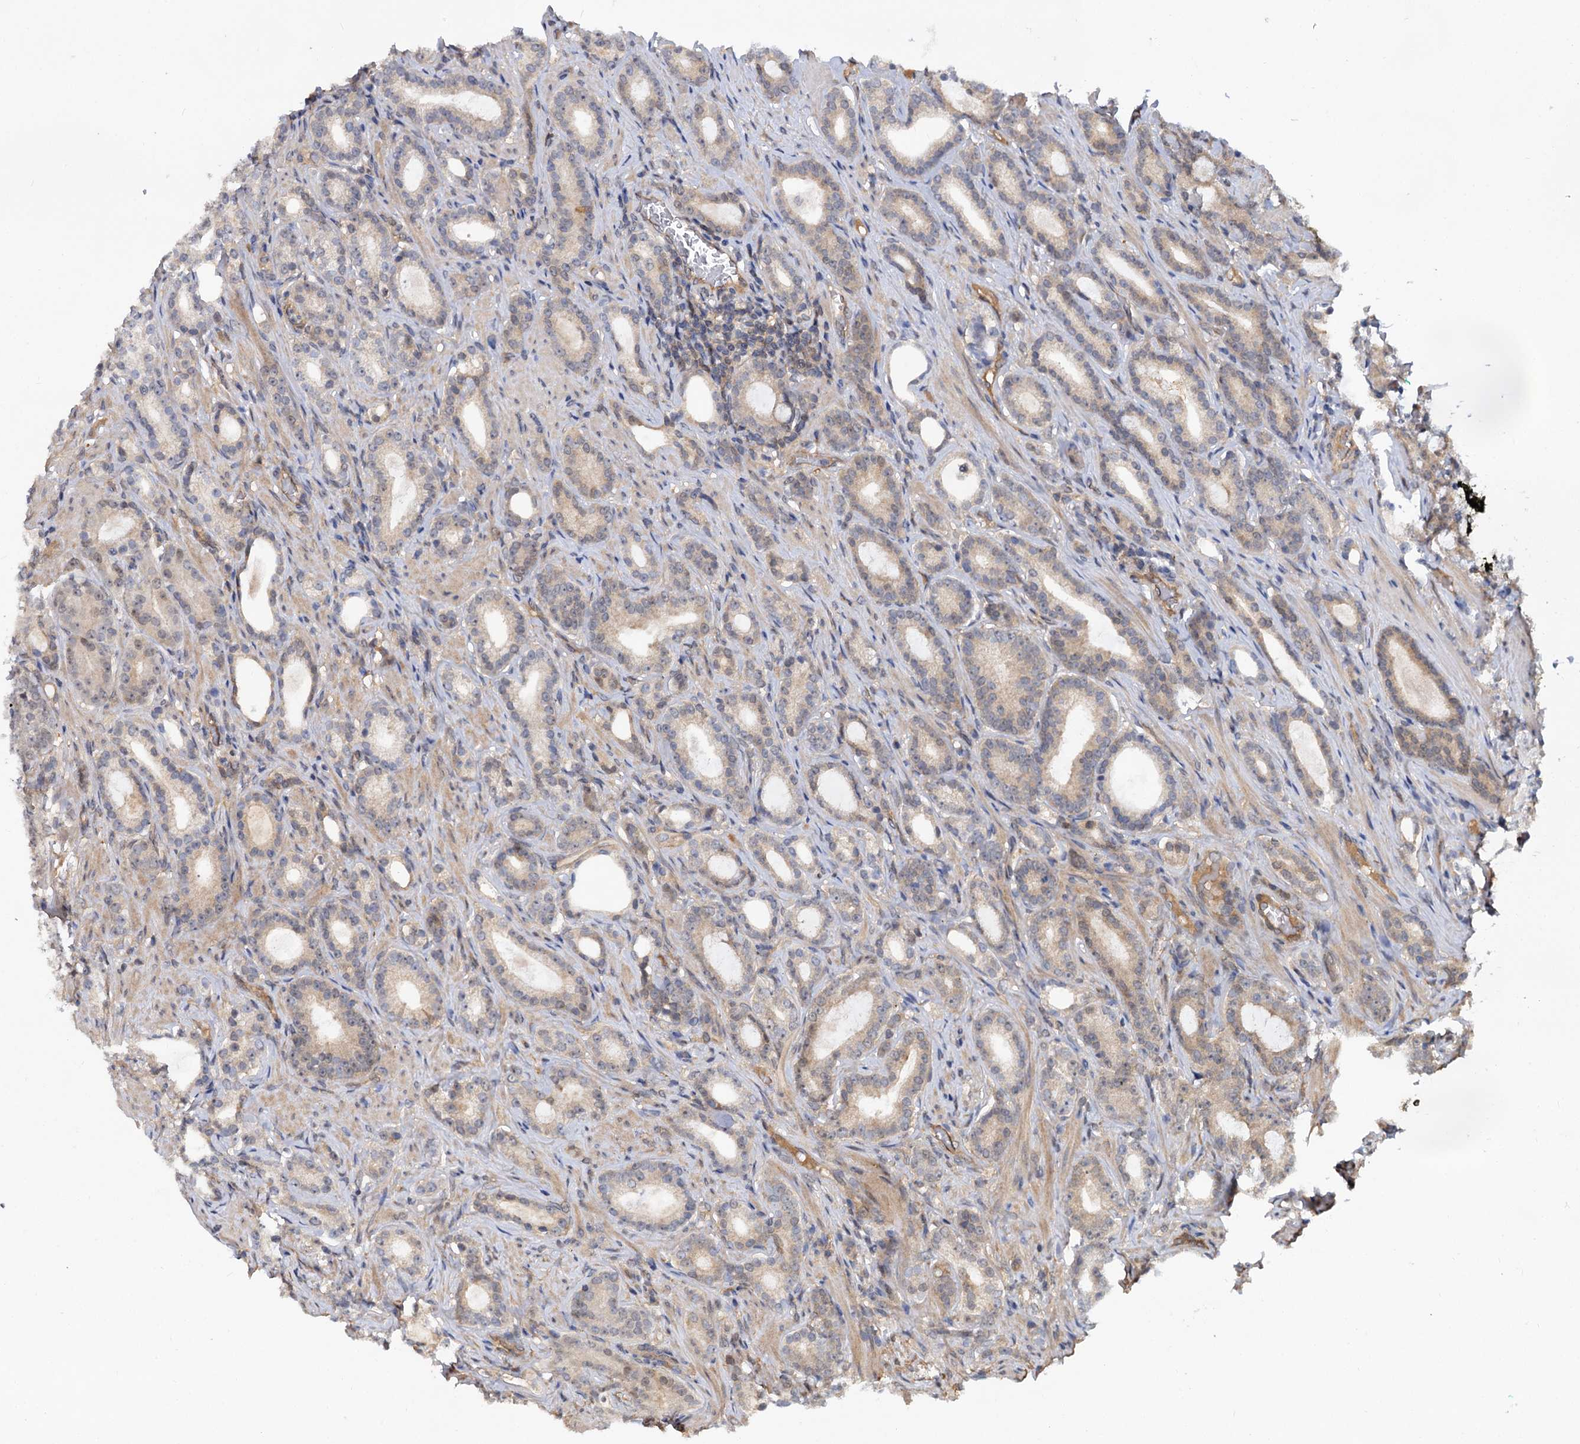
{"staining": {"intensity": "weak", "quantity": "25%-75%", "location": "cytoplasmic/membranous"}, "tissue": "prostate cancer", "cell_type": "Tumor cells", "image_type": "cancer", "snomed": [{"axis": "morphology", "description": "Adenocarcinoma, Low grade"}, {"axis": "topography", "description": "Prostate"}], "caption": "A histopathology image of human prostate adenocarcinoma (low-grade) stained for a protein demonstrates weak cytoplasmic/membranous brown staining in tumor cells.", "gene": "SNX15", "patient": {"sex": "male", "age": 71}}